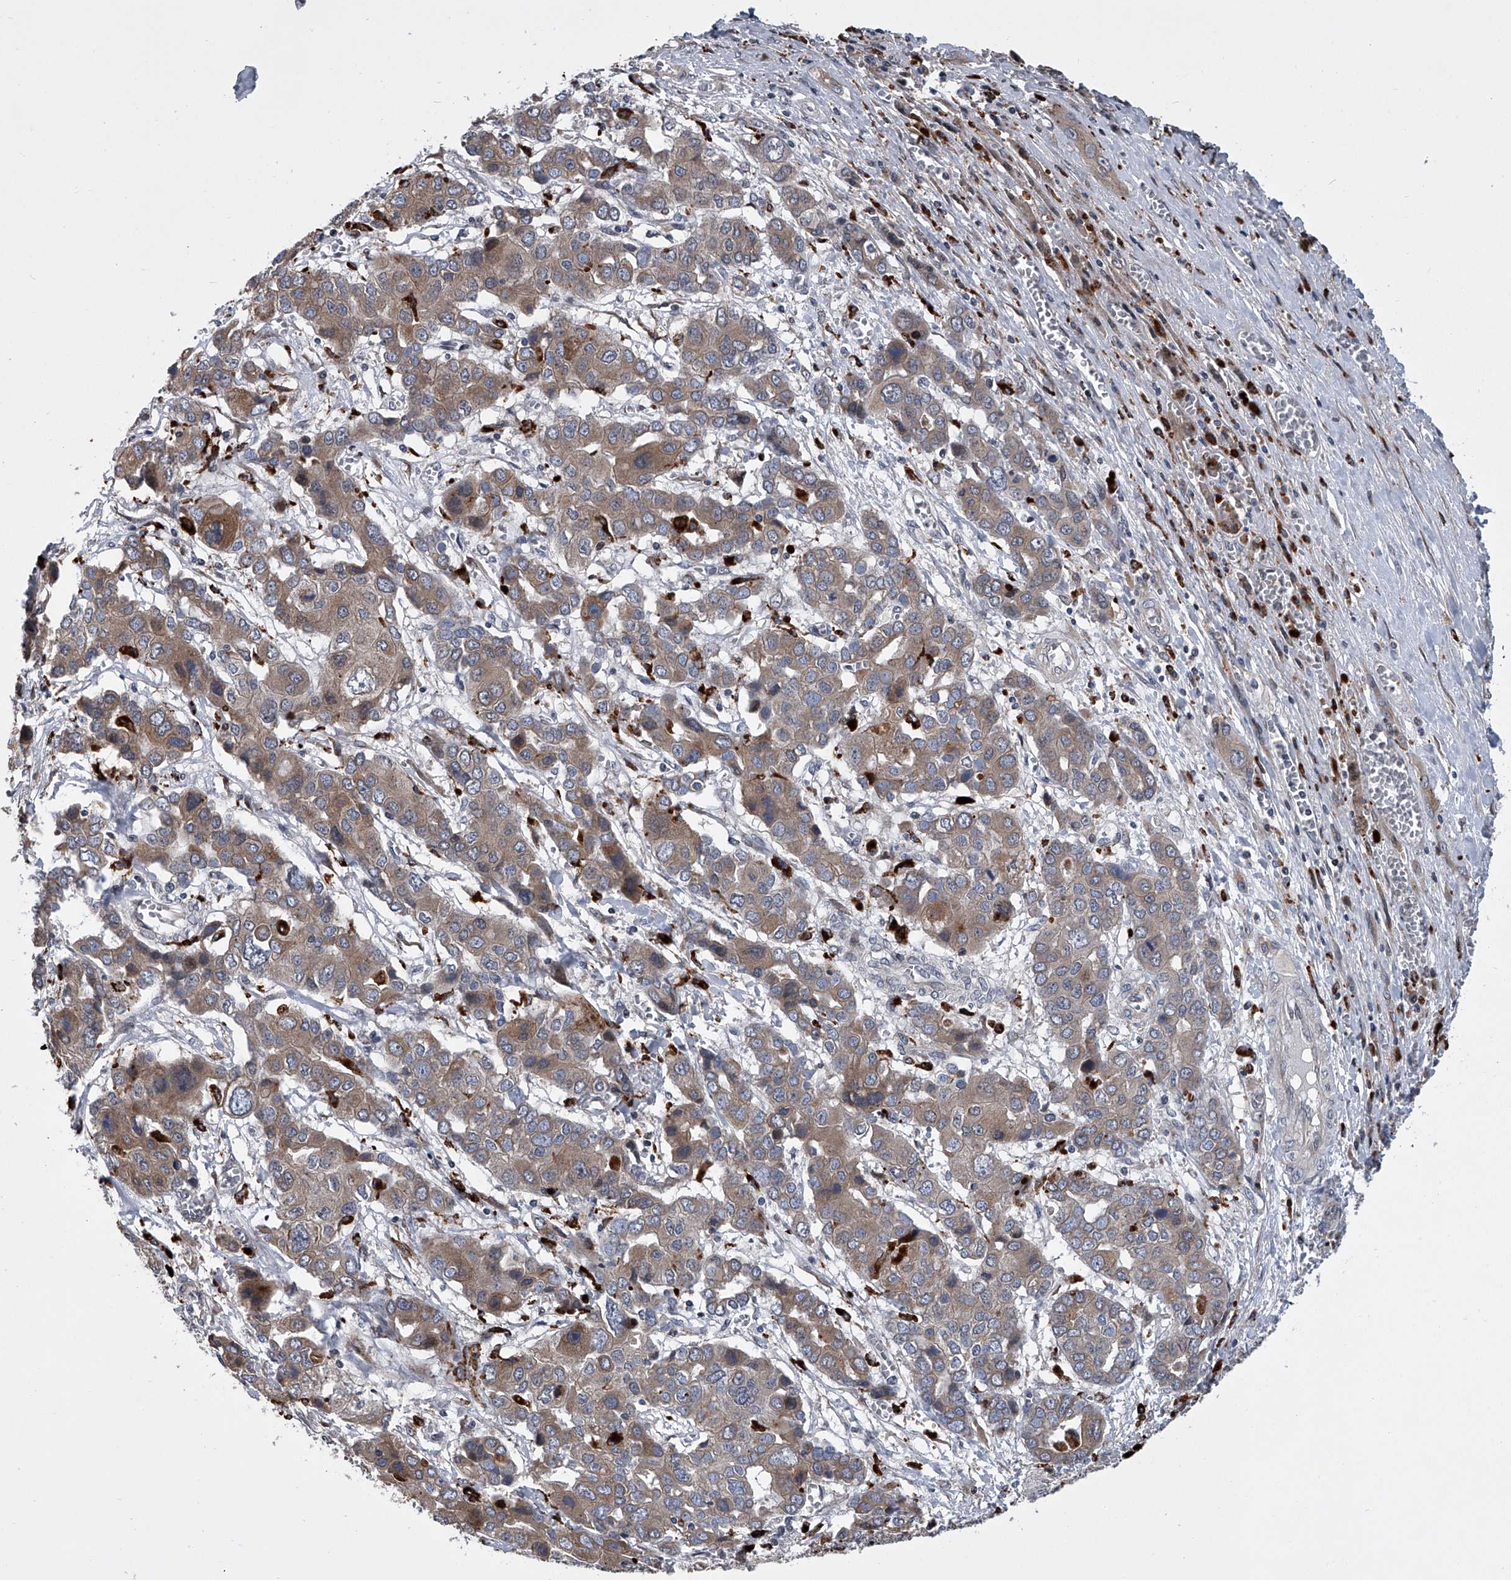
{"staining": {"intensity": "moderate", "quantity": ">75%", "location": "cytoplasmic/membranous"}, "tissue": "liver cancer", "cell_type": "Tumor cells", "image_type": "cancer", "snomed": [{"axis": "morphology", "description": "Cholangiocarcinoma"}, {"axis": "topography", "description": "Liver"}], "caption": "Immunohistochemical staining of liver cholangiocarcinoma displays moderate cytoplasmic/membranous protein staining in approximately >75% of tumor cells.", "gene": "TRIM8", "patient": {"sex": "male", "age": 67}}